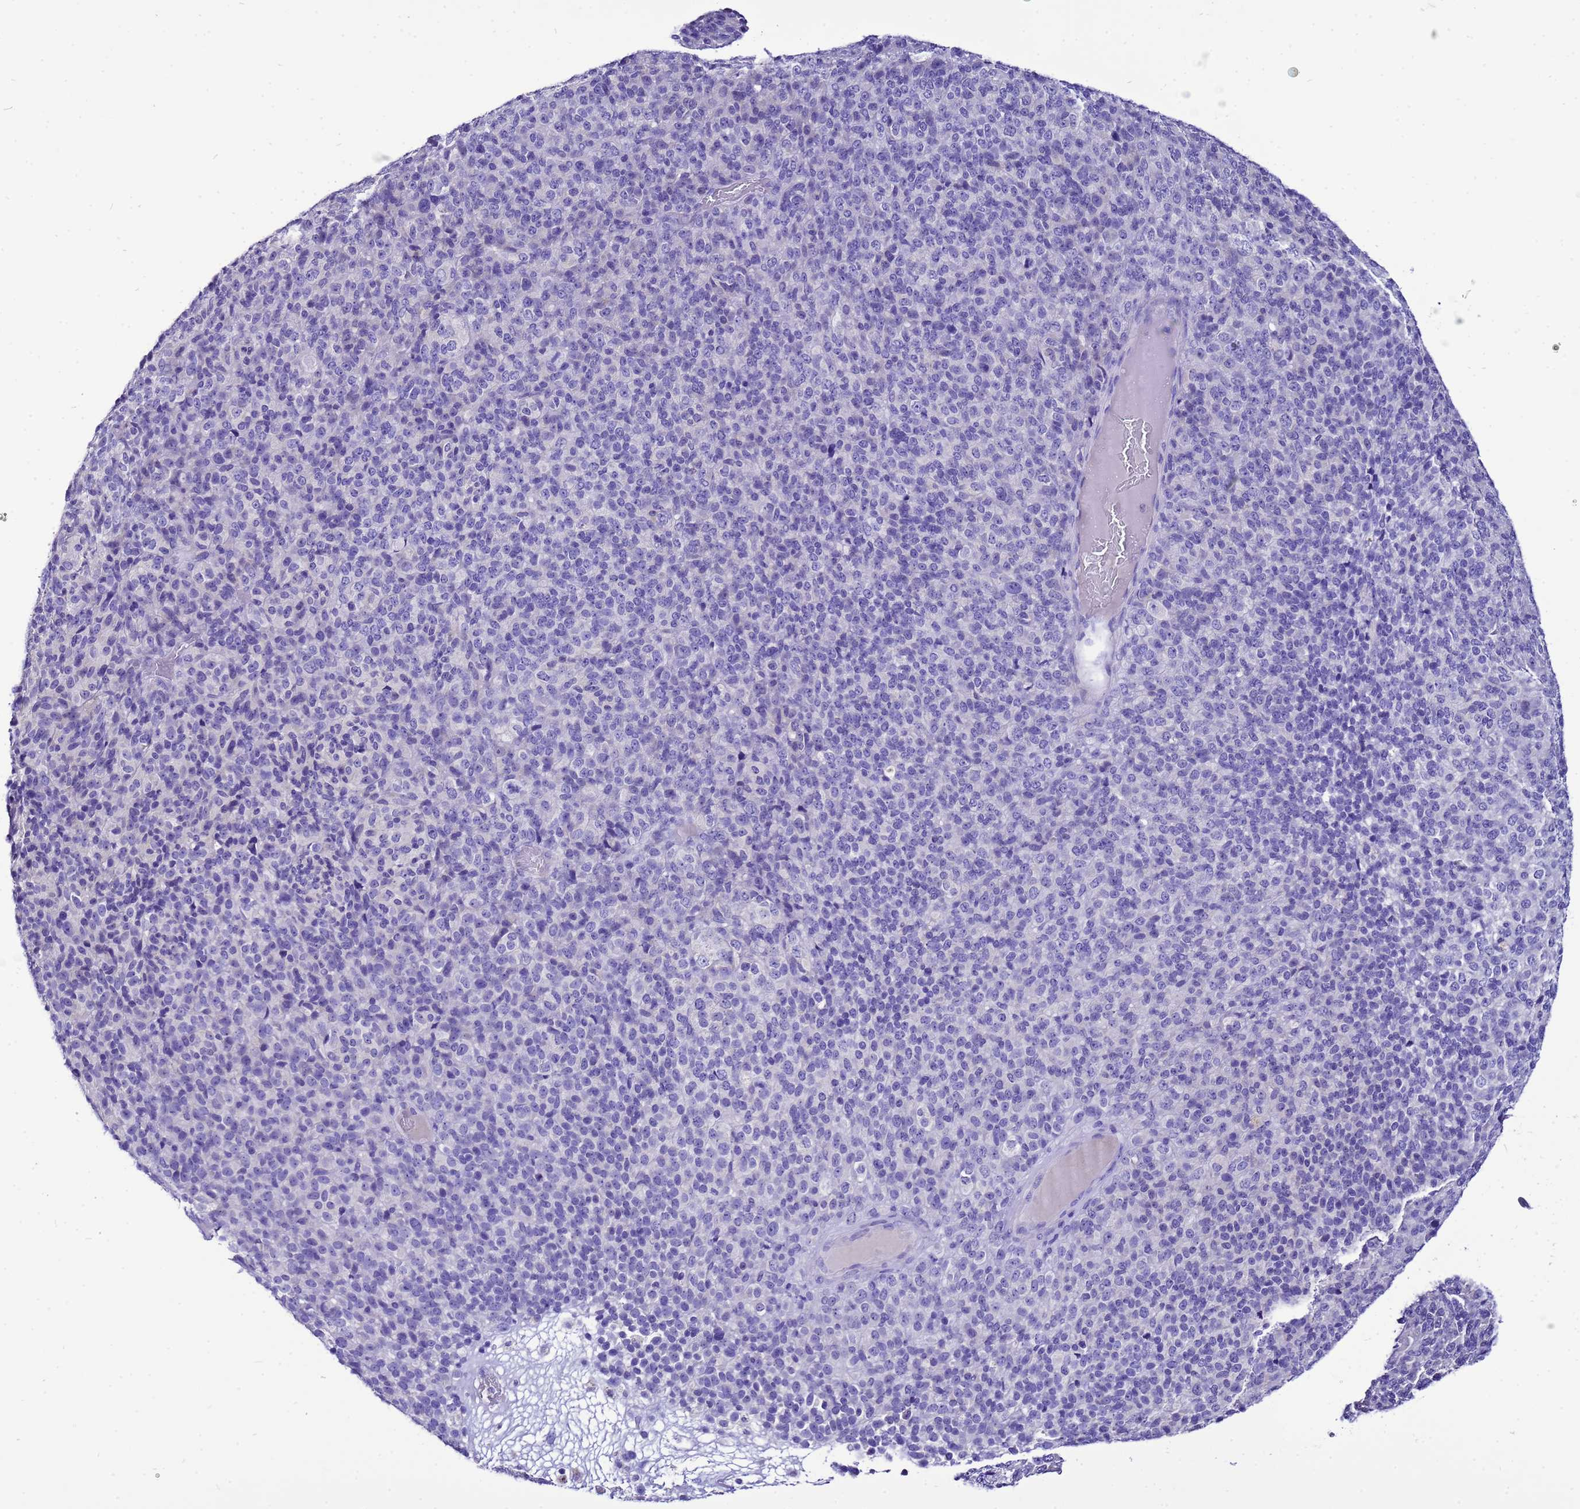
{"staining": {"intensity": "negative", "quantity": "none", "location": "none"}, "tissue": "melanoma", "cell_type": "Tumor cells", "image_type": "cancer", "snomed": [{"axis": "morphology", "description": "Malignant melanoma, Metastatic site"}, {"axis": "topography", "description": "Brain"}], "caption": "DAB (3,3'-diaminobenzidine) immunohistochemical staining of human malignant melanoma (metastatic site) exhibits no significant expression in tumor cells.", "gene": "BEST2", "patient": {"sex": "female", "age": 56}}